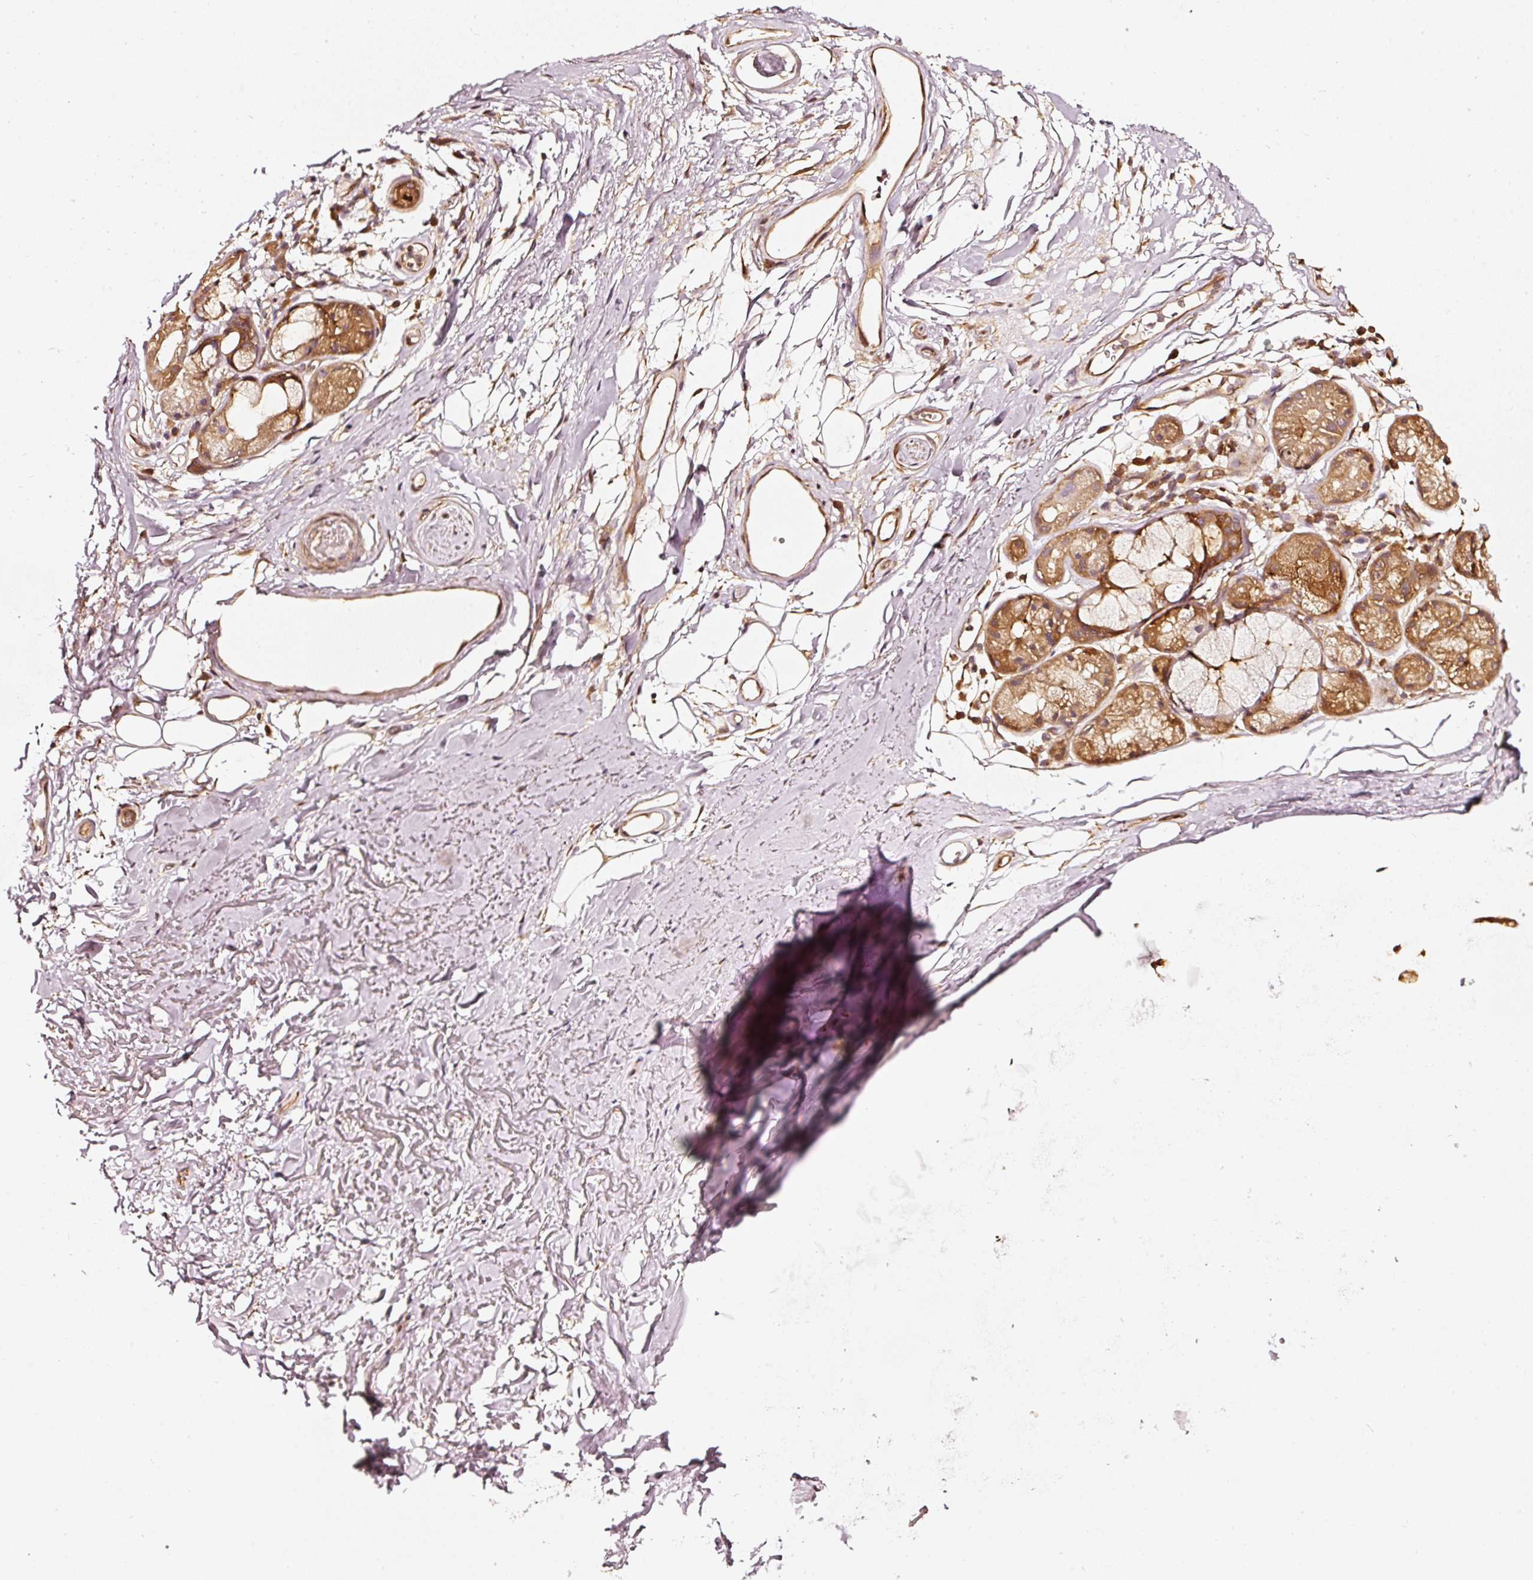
{"staining": {"intensity": "moderate", "quantity": ">75%", "location": "cytoplasmic/membranous"}, "tissue": "adipose tissue", "cell_type": "Adipocytes", "image_type": "normal", "snomed": [{"axis": "morphology", "description": "Normal tissue, NOS"}, {"axis": "topography", "description": "Cartilage tissue"}], "caption": "Protein analysis of unremarkable adipose tissue displays moderate cytoplasmic/membranous staining in approximately >75% of adipocytes. Nuclei are stained in blue.", "gene": "ASMTL", "patient": {"sex": "male", "age": 80}}